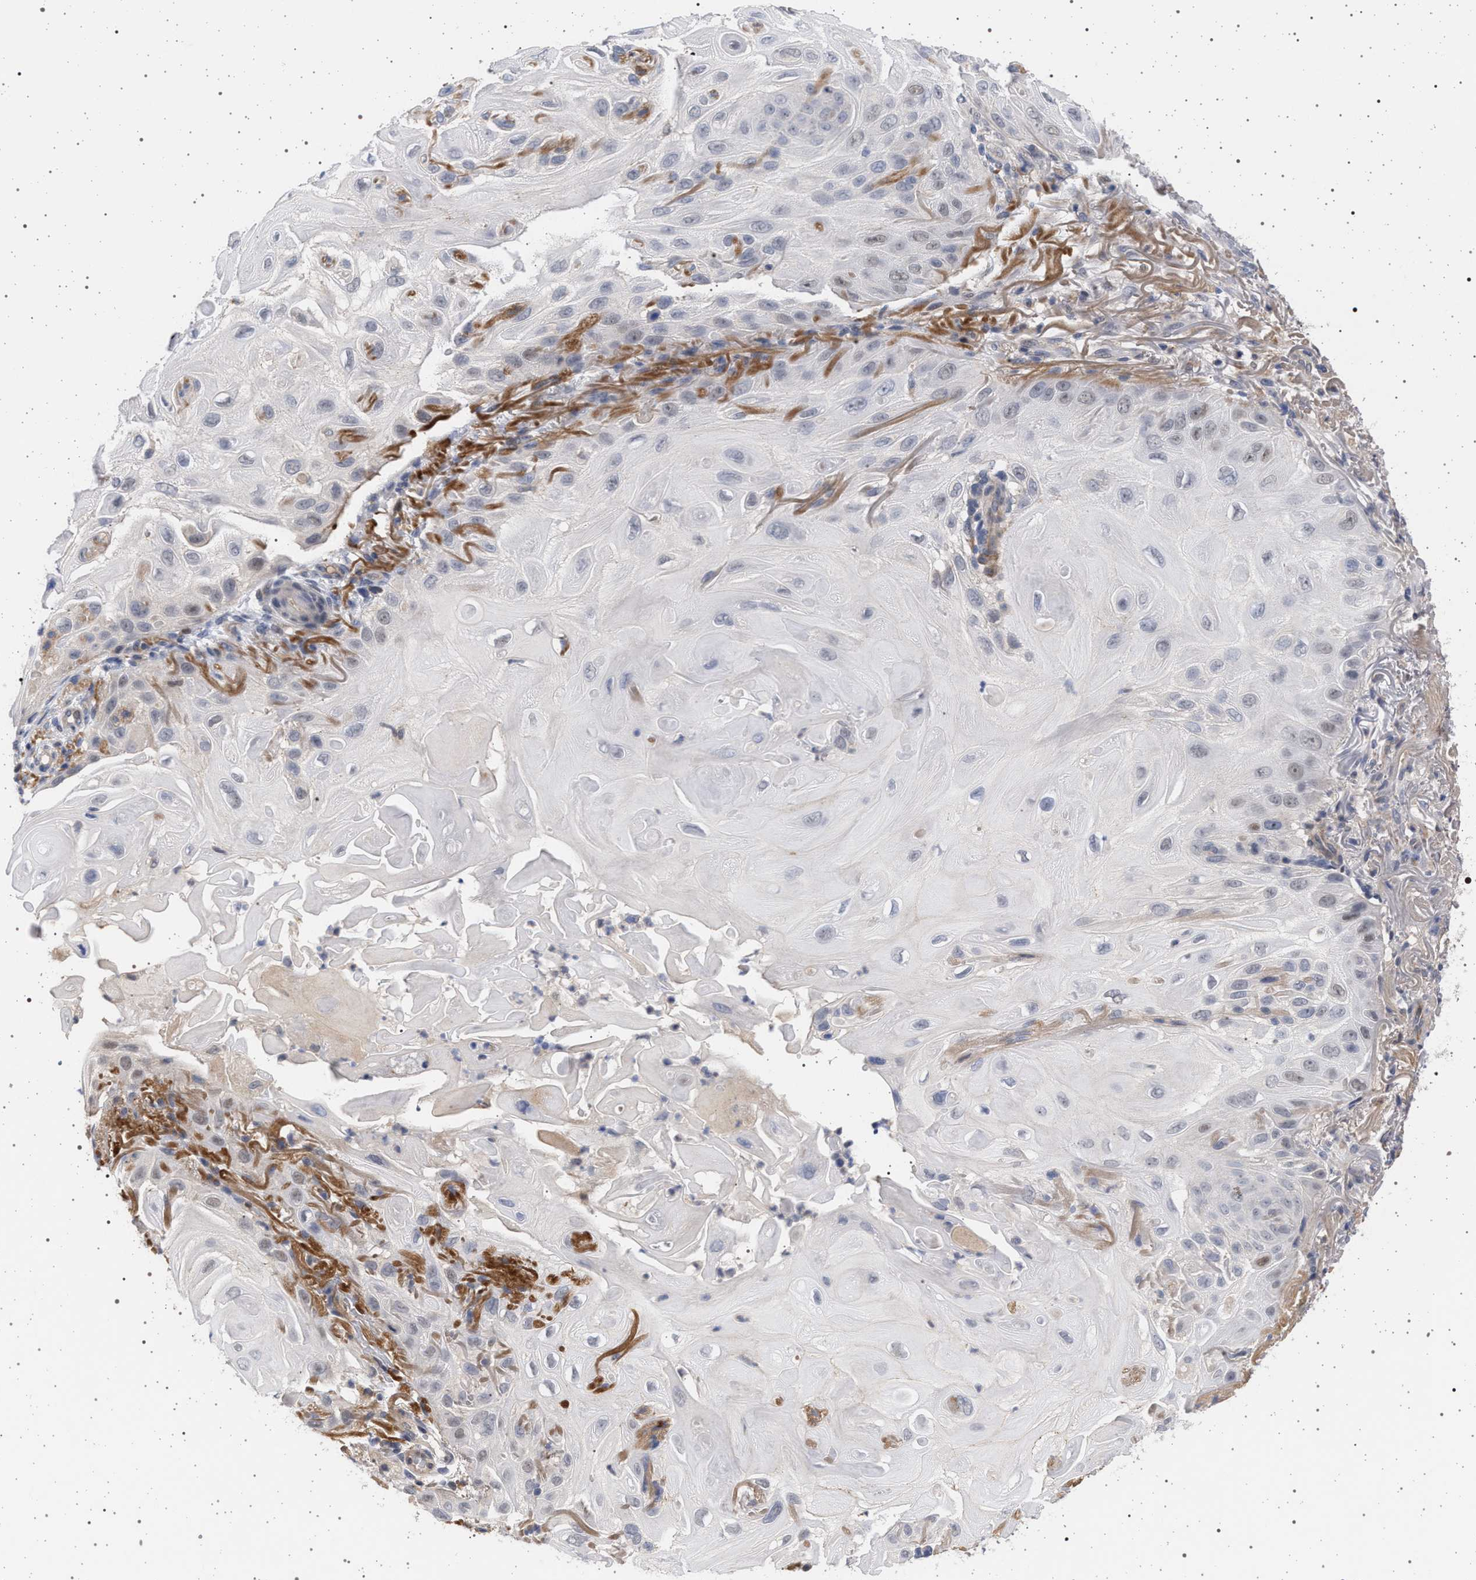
{"staining": {"intensity": "negative", "quantity": "none", "location": "none"}, "tissue": "skin cancer", "cell_type": "Tumor cells", "image_type": "cancer", "snomed": [{"axis": "morphology", "description": "Squamous cell carcinoma, NOS"}, {"axis": "topography", "description": "Skin"}], "caption": "Tumor cells show no significant protein expression in skin squamous cell carcinoma.", "gene": "RBM48", "patient": {"sex": "female", "age": 77}}